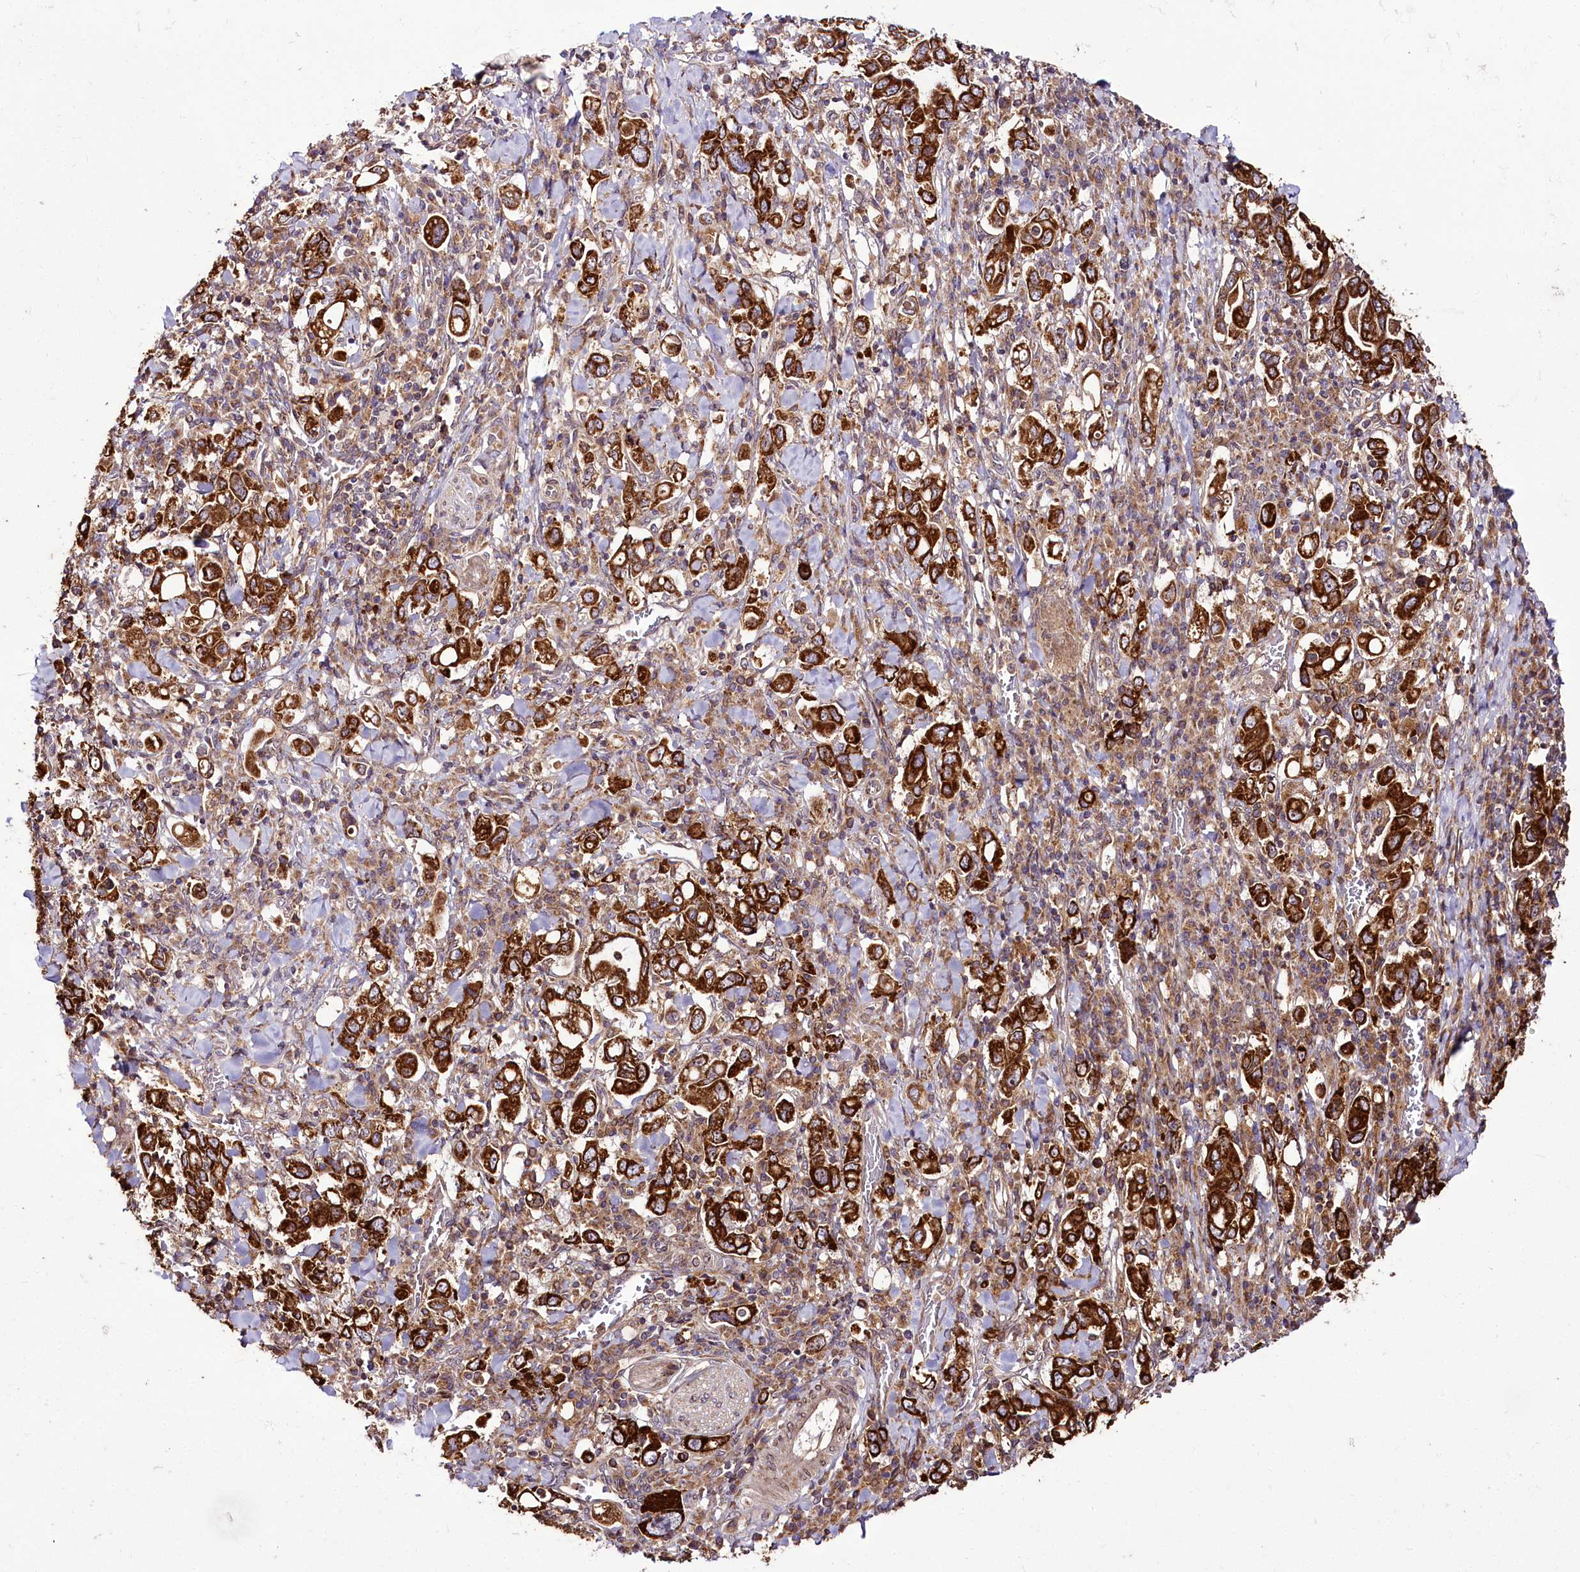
{"staining": {"intensity": "strong", "quantity": ">75%", "location": "cytoplasmic/membranous"}, "tissue": "stomach cancer", "cell_type": "Tumor cells", "image_type": "cancer", "snomed": [{"axis": "morphology", "description": "Adenocarcinoma, NOS"}, {"axis": "topography", "description": "Stomach, upper"}], "caption": "A high-resolution histopathology image shows immunohistochemistry (IHC) staining of stomach adenocarcinoma, which exhibits strong cytoplasmic/membranous expression in approximately >75% of tumor cells.", "gene": "RAB7A", "patient": {"sex": "male", "age": 62}}